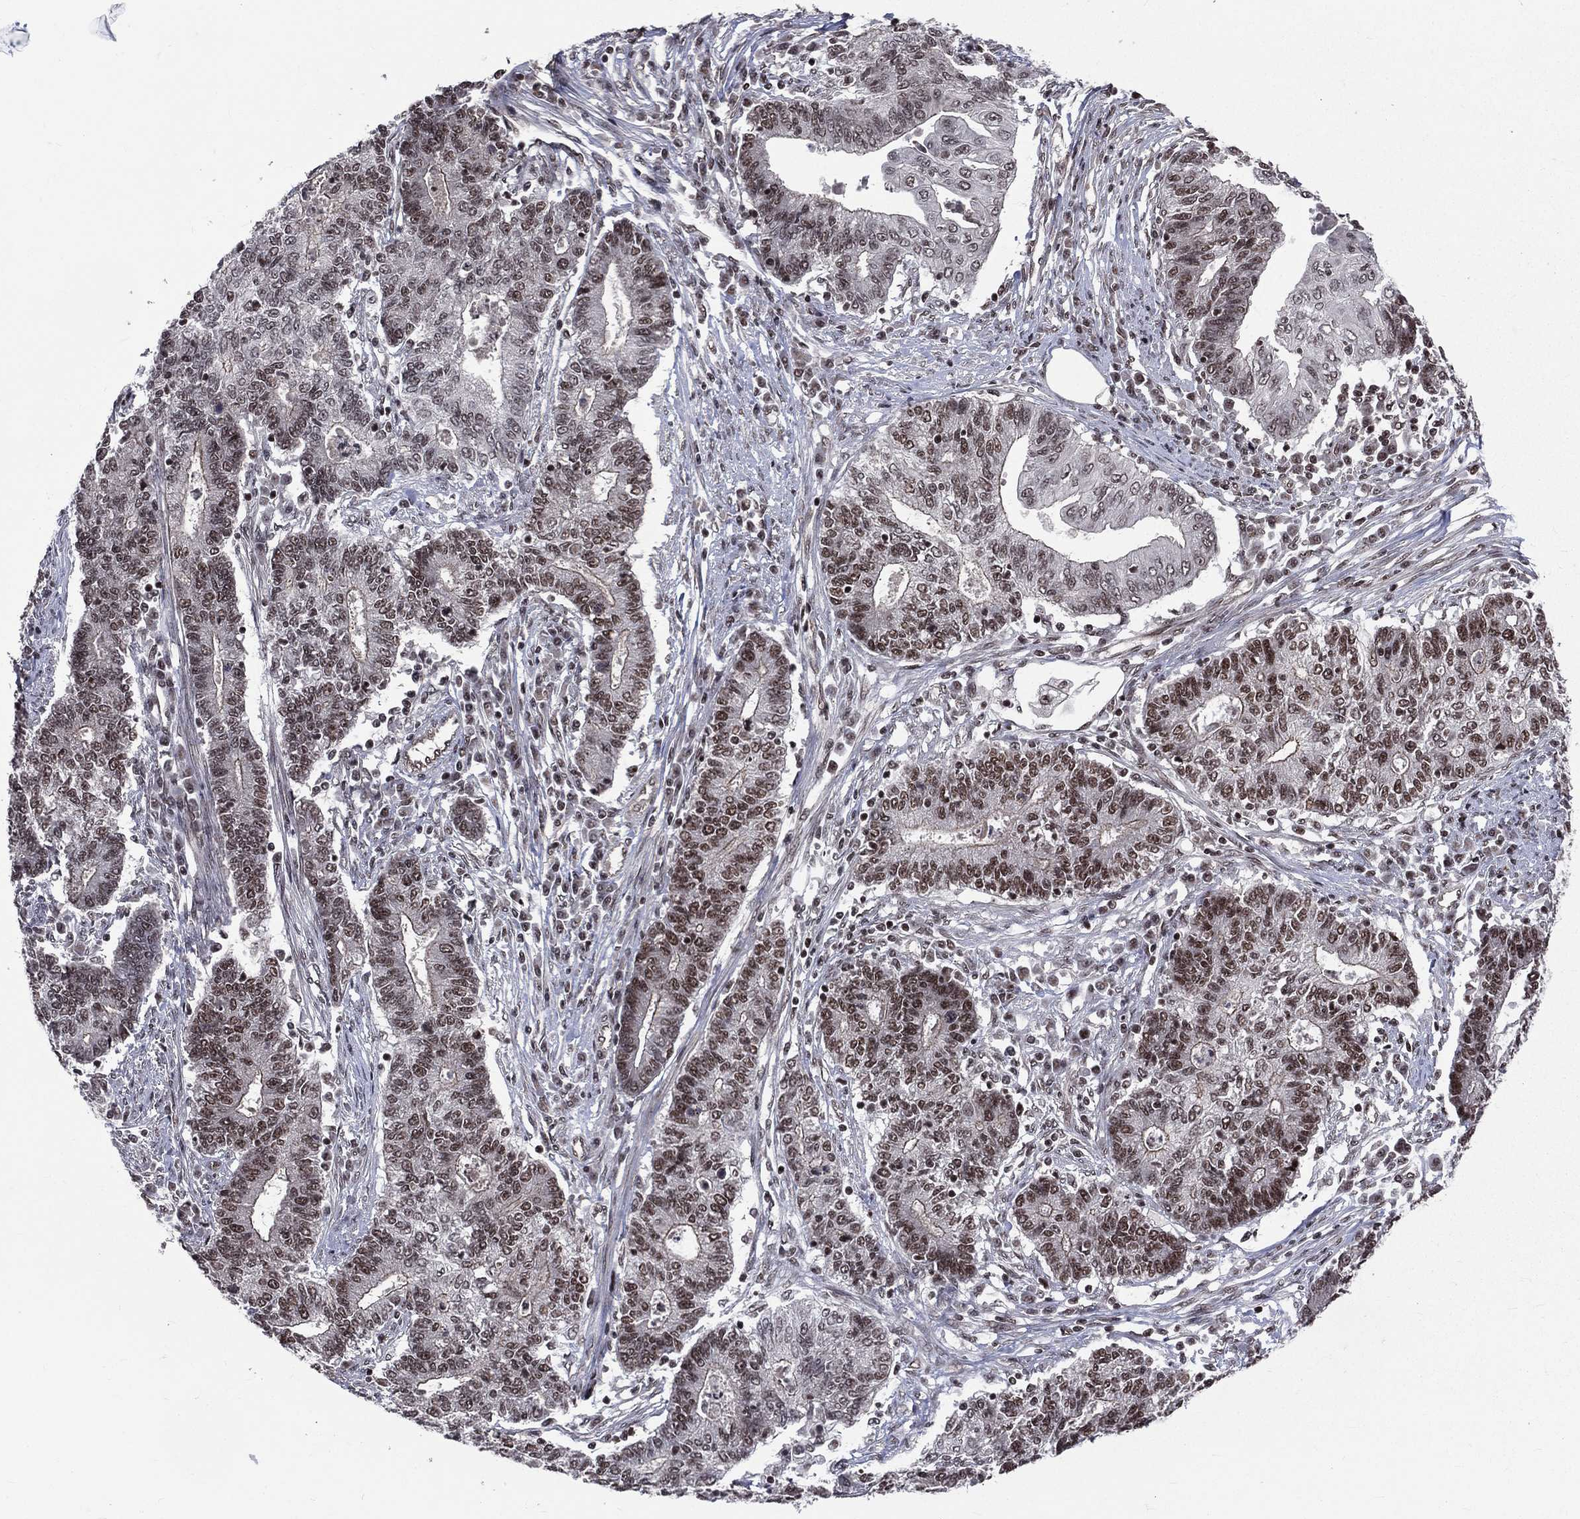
{"staining": {"intensity": "moderate", "quantity": "25%-75%", "location": "nuclear"}, "tissue": "endometrial cancer", "cell_type": "Tumor cells", "image_type": "cancer", "snomed": [{"axis": "morphology", "description": "Adenocarcinoma, NOS"}, {"axis": "topography", "description": "Uterus"}, {"axis": "topography", "description": "Endometrium"}], "caption": "DAB (3,3'-diaminobenzidine) immunohistochemical staining of adenocarcinoma (endometrial) displays moderate nuclear protein staining in about 25%-75% of tumor cells.", "gene": "SMC3", "patient": {"sex": "female", "age": 54}}